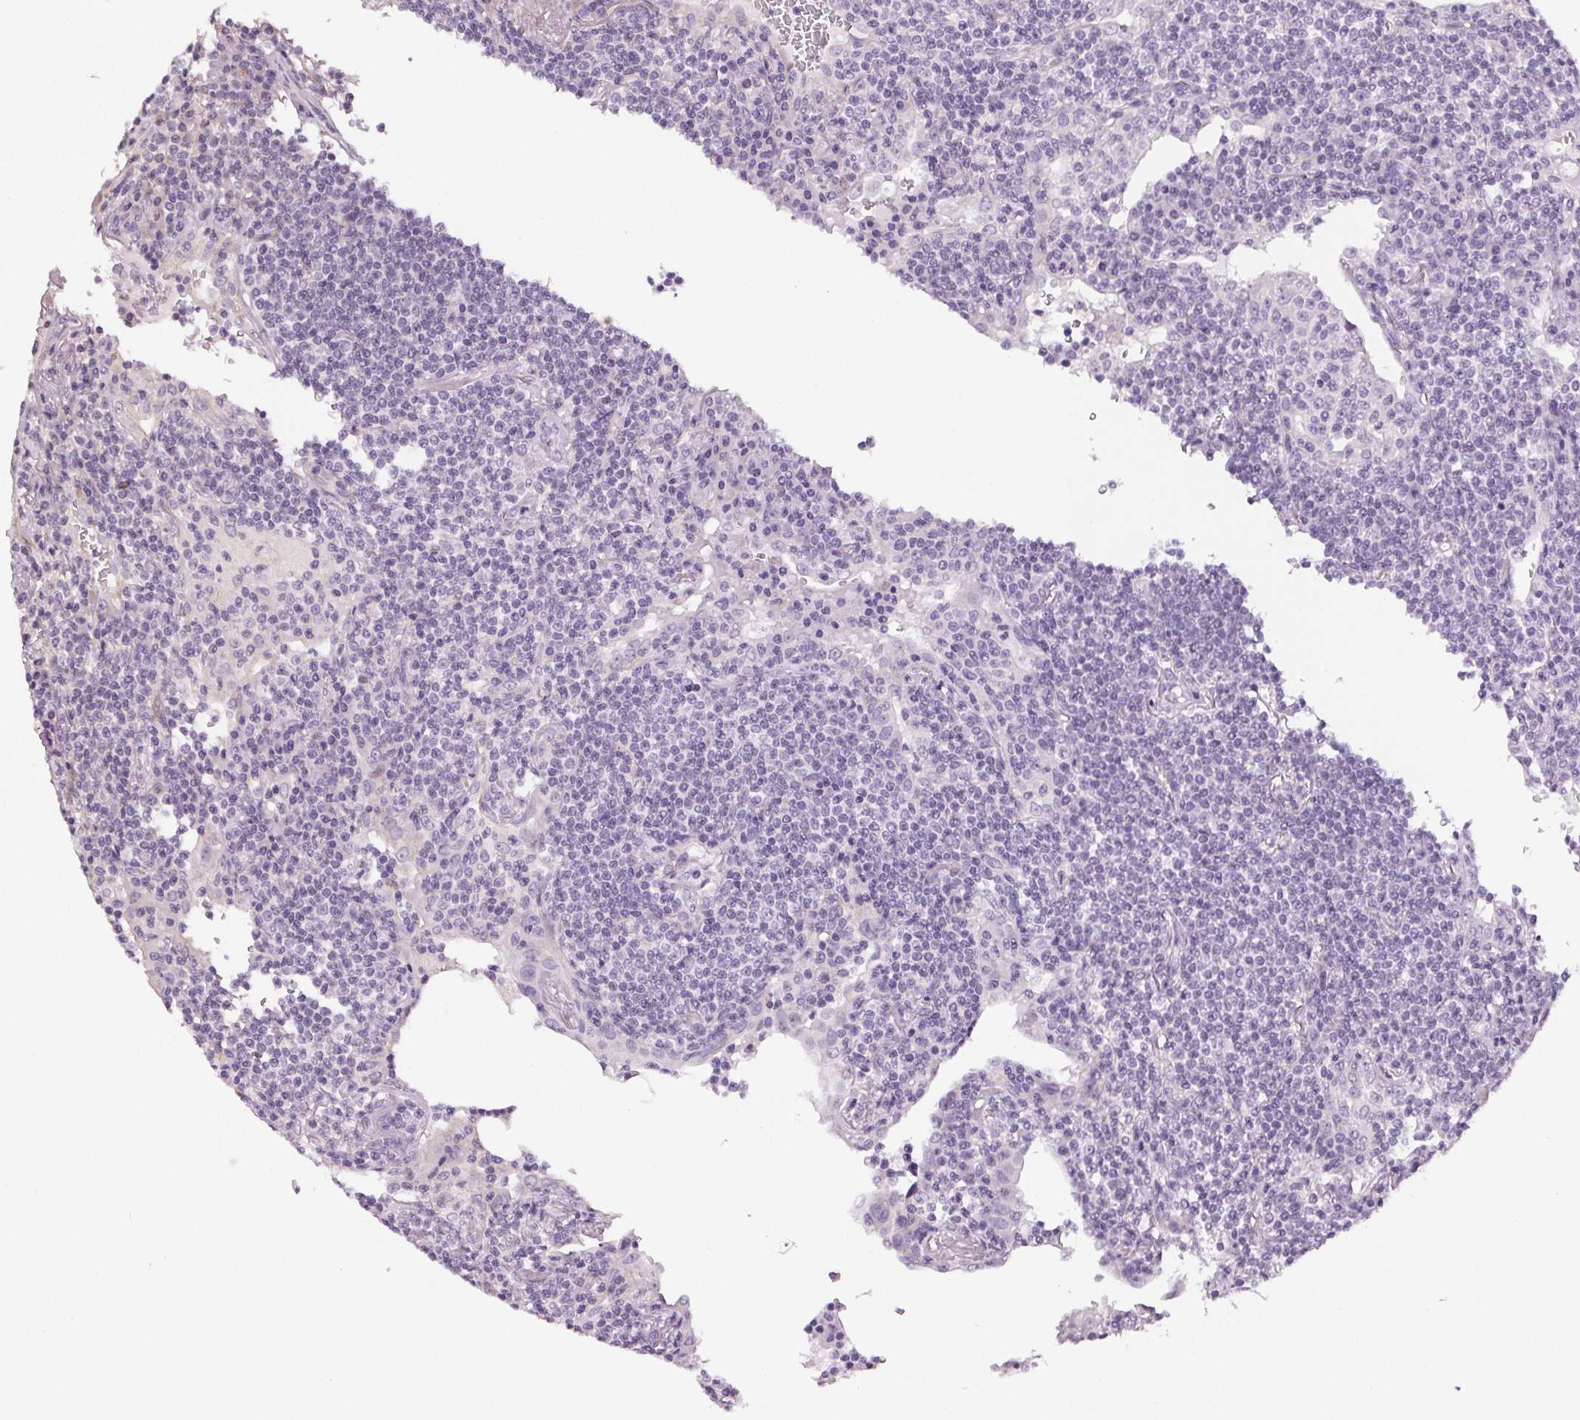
{"staining": {"intensity": "negative", "quantity": "none", "location": "none"}, "tissue": "lymphoma", "cell_type": "Tumor cells", "image_type": "cancer", "snomed": [{"axis": "morphology", "description": "Malignant lymphoma, non-Hodgkin's type, Low grade"}, {"axis": "topography", "description": "Lung"}], "caption": "Malignant lymphoma, non-Hodgkin's type (low-grade) stained for a protein using IHC demonstrates no staining tumor cells.", "gene": "EPHB3", "patient": {"sex": "female", "age": 71}}